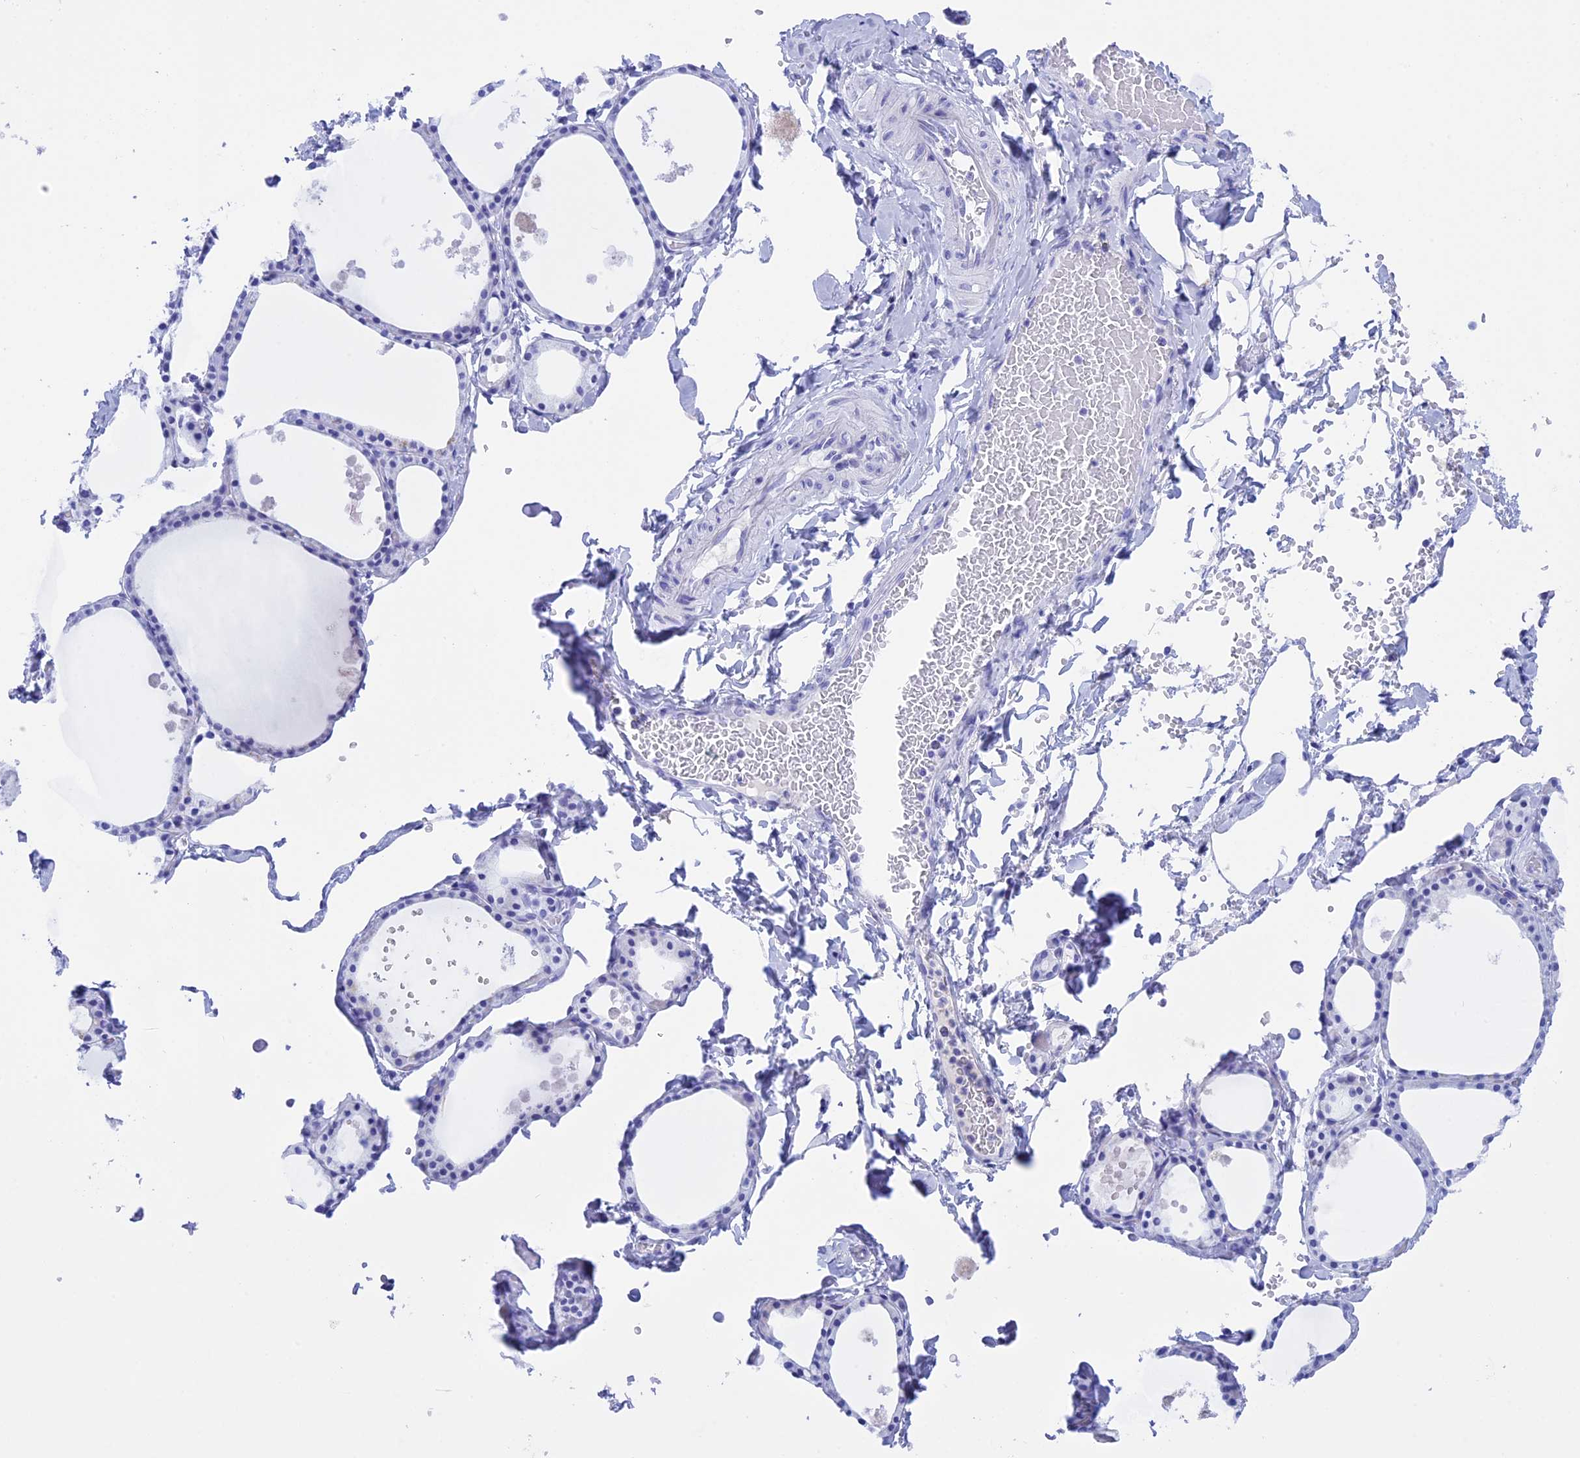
{"staining": {"intensity": "negative", "quantity": "none", "location": "none"}, "tissue": "thyroid gland", "cell_type": "Glandular cells", "image_type": "normal", "snomed": [{"axis": "morphology", "description": "Normal tissue, NOS"}, {"axis": "topography", "description": "Thyroid gland"}], "caption": "An immunohistochemistry micrograph of unremarkable thyroid gland is shown. There is no staining in glandular cells of thyroid gland.", "gene": "BRI3", "patient": {"sex": "male", "age": 56}}